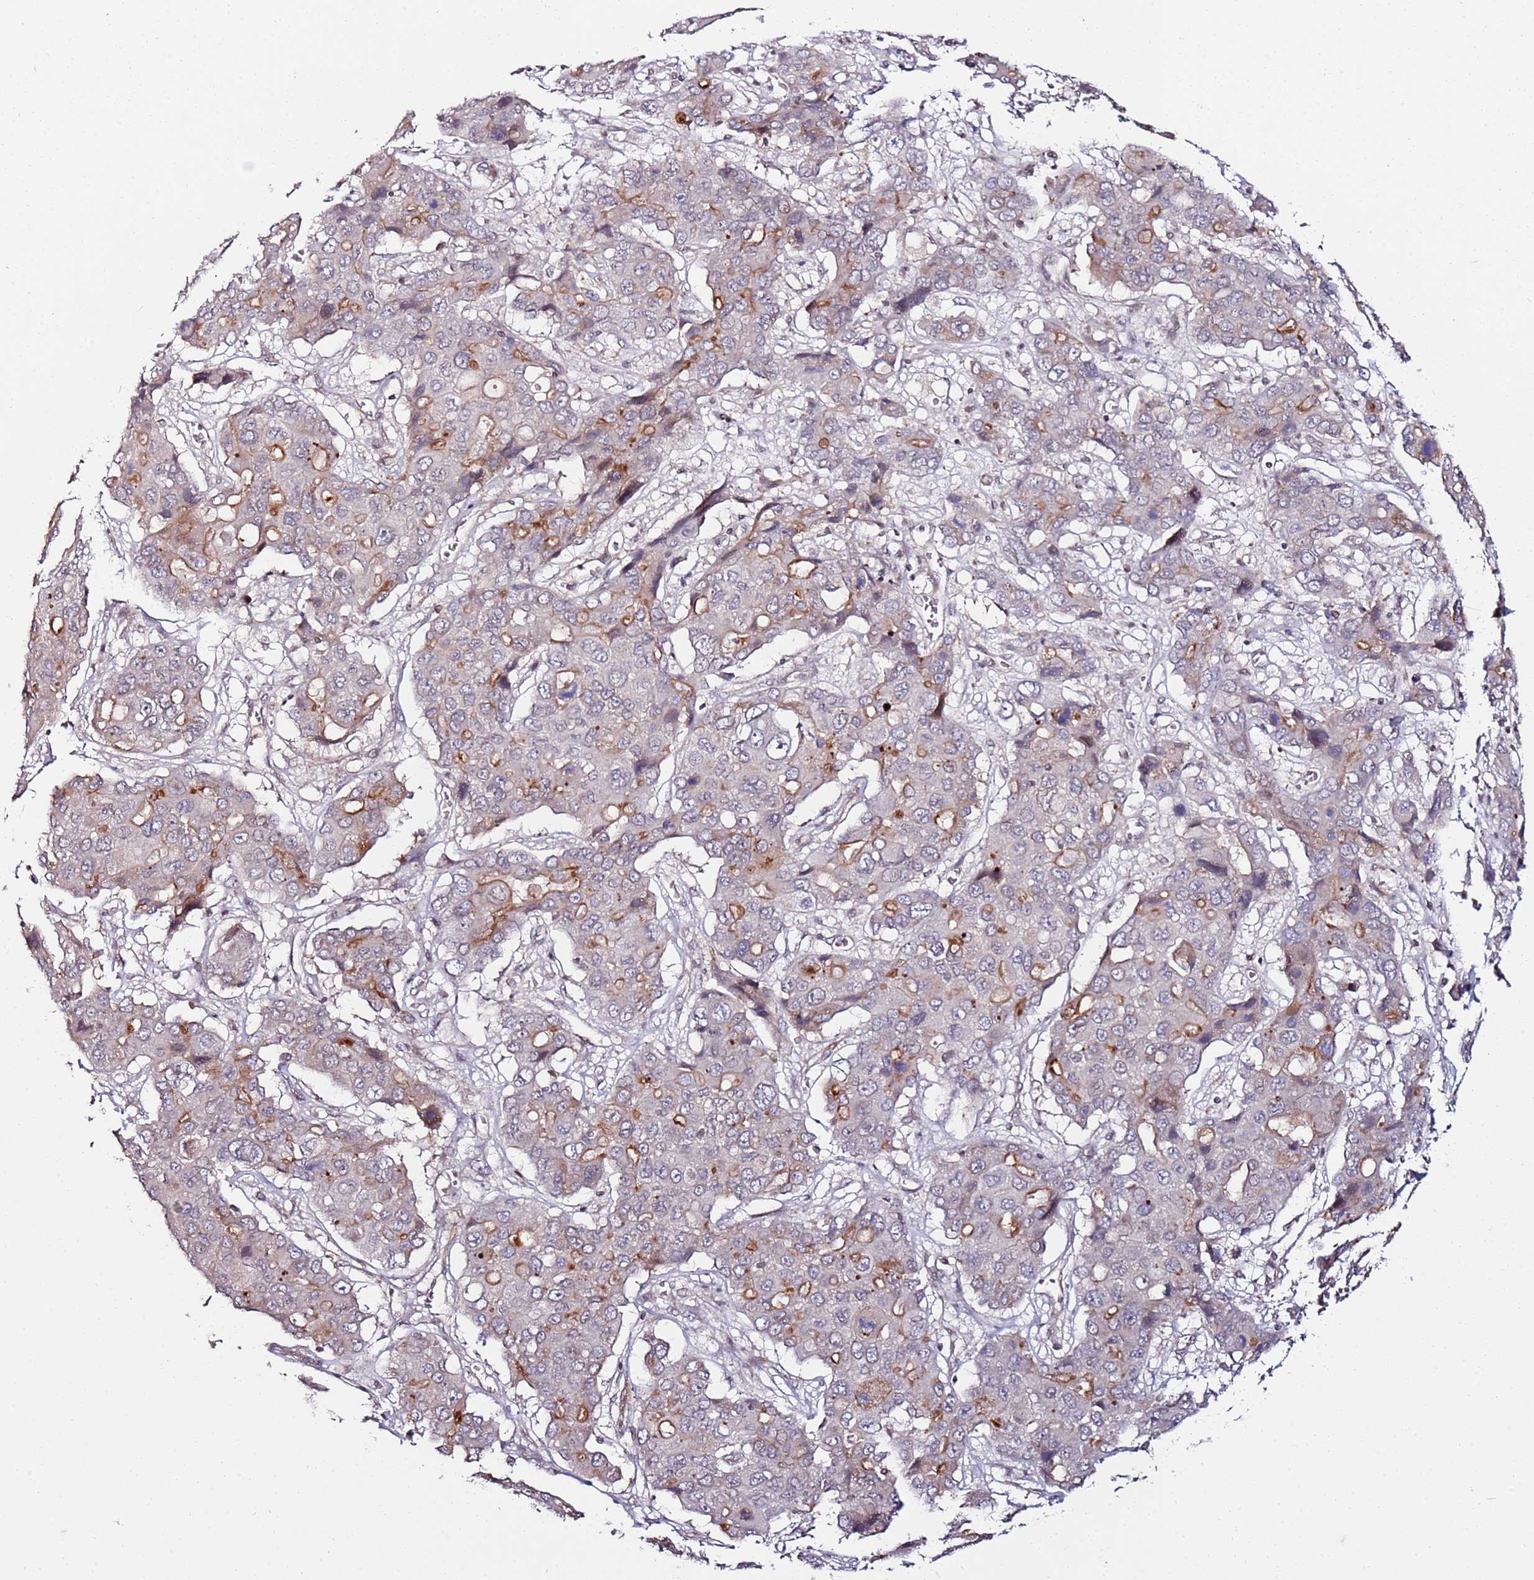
{"staining": {"intensity": "moderate", "quantity": "<25%", "location": "cytoplasmic/membranous"}, "tissue": "liver cancer", "cell_type": "Tumor cells", "image_type": "cancer", "snomed": [{"axis": "morphology", "description": "Cholangiocarcinoma"}, {"axis": "topography", "description": "Liver"}], "caption": "The histopathology image exhibits staining of cholangiocarcinoma (liver), revealing moderate cytoplasmic/membranous protein positivity (brown color) within tumor cells. (brown staining indicates protein expression, while blue staining denotes nuclei).", "gene": "DUSP28", "patient": {"sex": "male", "age": 67}}